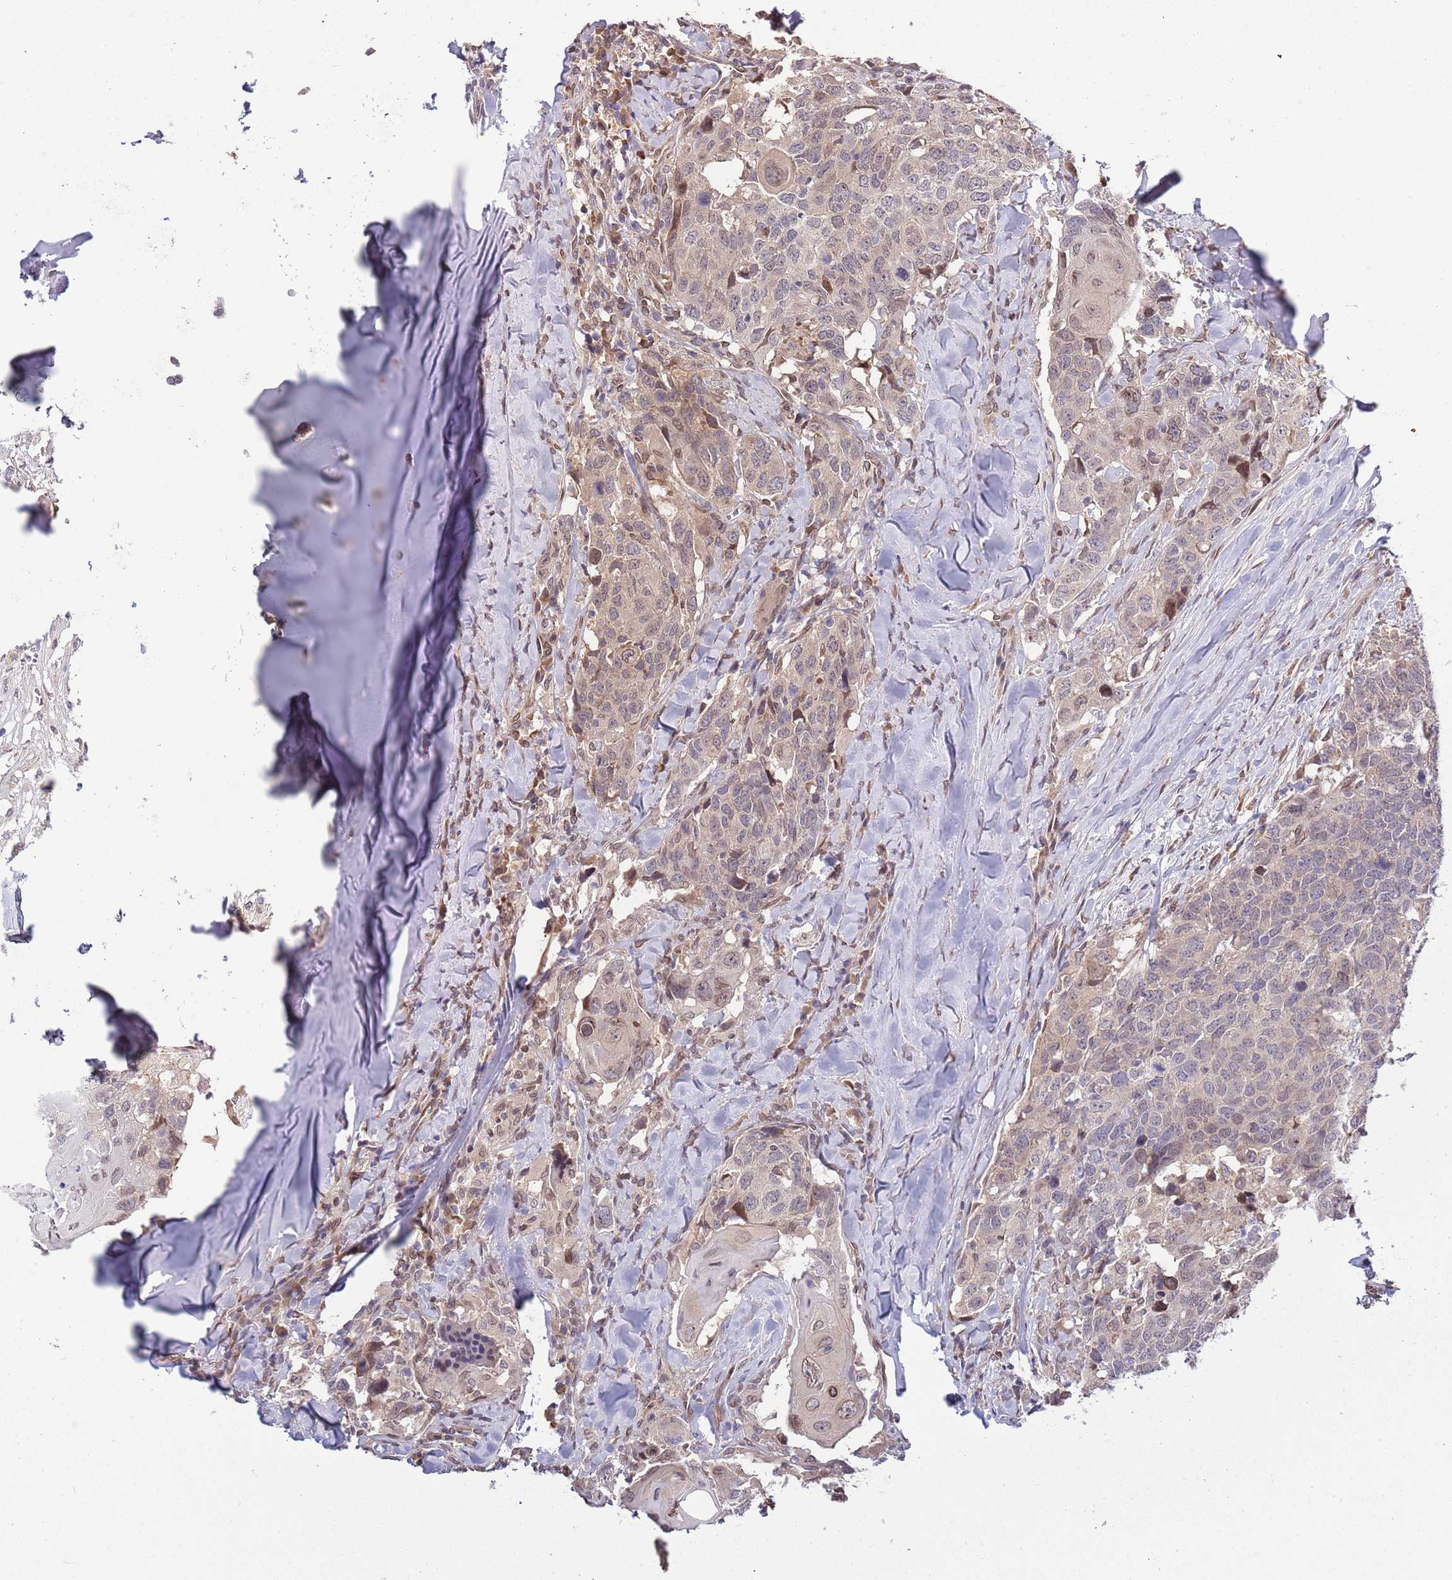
{"staining": {"intensity": "weak", "quantity": "<25%", "location": "nuclear"}, "tissue": "head and neck cancer", "cell_type": "Tumor cells", "image_type": "cancer", "snomed": [{"axis": "morphology", "description": "Normal tissue, NOS"}, {"axis": "morphology", "description": "Squamous cell carcinoma, NOS"}, {"axis": "topography", "description": "Skeletal muscle"}, {"axis": "topography", "description": "Vascular tissue"}, {"axis": "topography", "description": "Peripheral nerve tissue"}, {"axis": "topography", "description": "Head-Neck"}], "caption": "Histopathology image shows no protein expression in tumor cells of head and neck cancer (squamous cell carcinoma) tissue.", "gene": "ZNF665", "patient": {"sex": "male", "age": 66}}